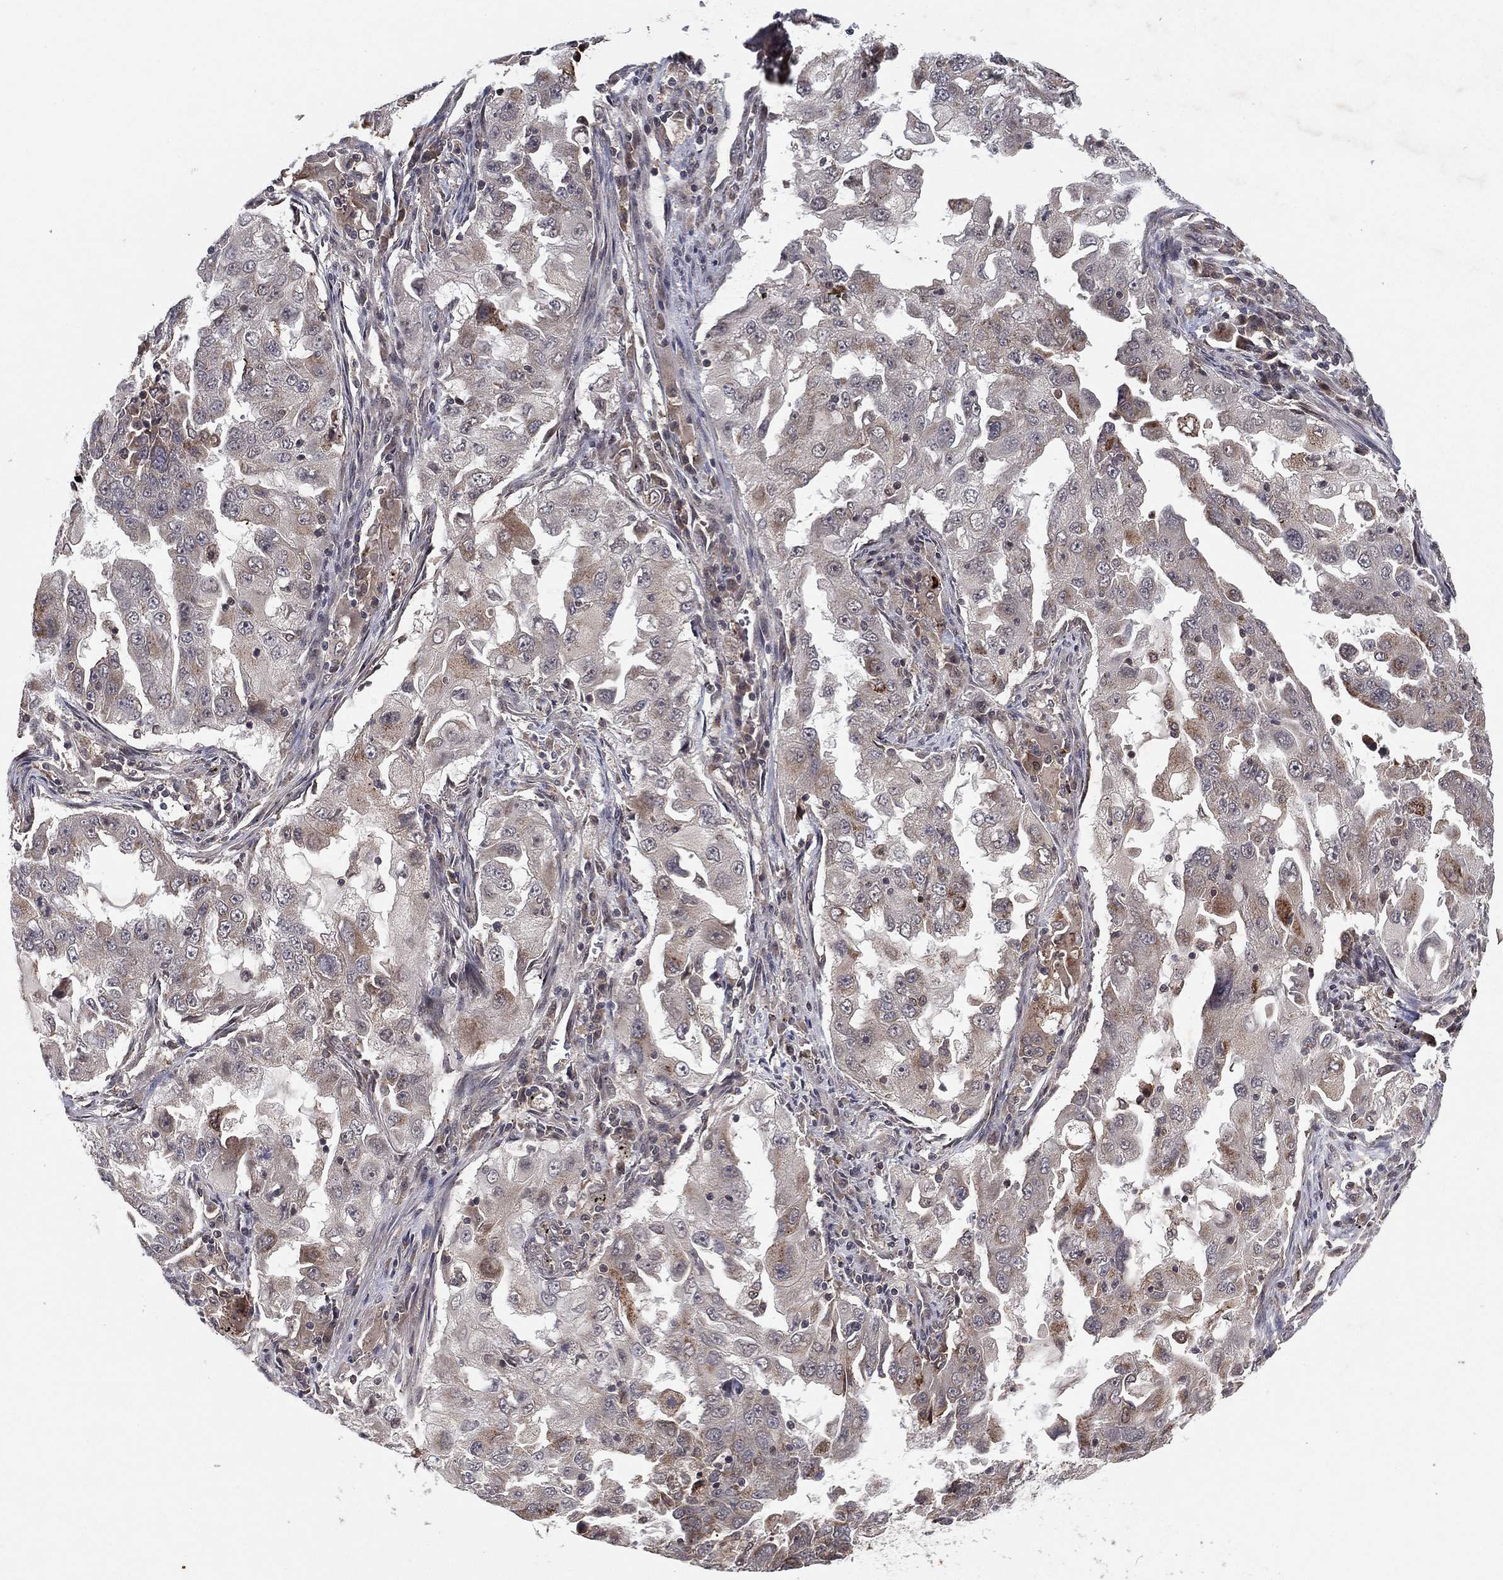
{"staining": {"intensity": "weak", "quantity": "<25%", "location": "cytoplasmic/membranous"}, "tissue": "lung cancer", "cell_type": "Tumor cells", "image_type": "cancer", "snomed": [{"axis": "morphology", "description": "Adenocarcinoma, NOS"}, {"axis": "topography", "description": "Lung"}], "caption": "Immunohistochemistry of human lung cancer reveals no staining in tumor cells.", "gene": "ATG4B", "patient": {"sex": "female", "age": 61}}